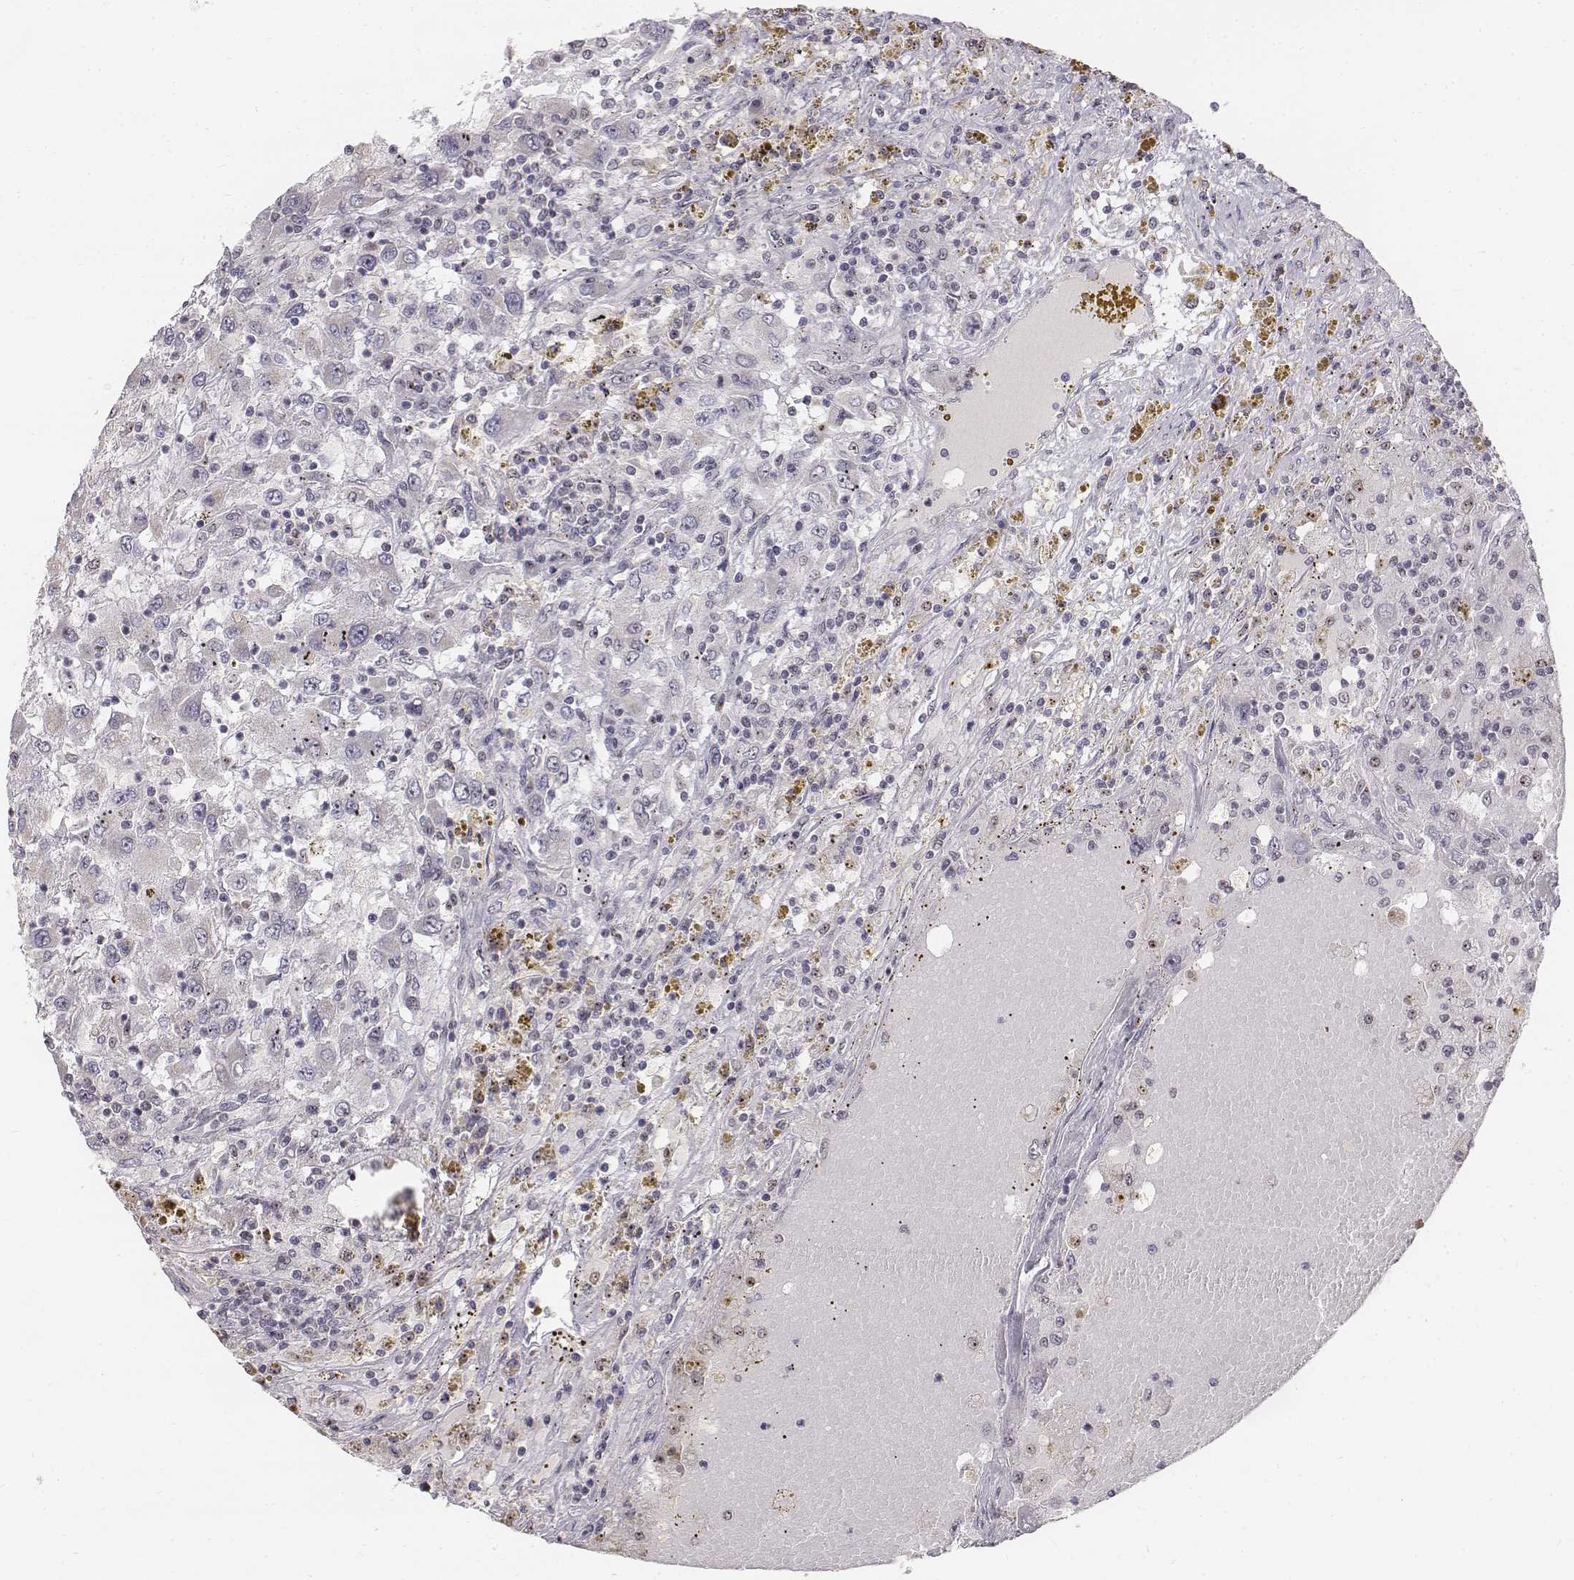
{"staining": {"intensity": "negative", "quantity": "none", "location": "none"}, "tissue": "renal cancer", "cell_type": "Tumor cells", "image_type": "cancer", "snomed": [{"axis": "morphology", "description": "Adenocarcinoma, NOS"}, {"axis": "topography", "description": "Kidney"}], "caption": "A histopathology image of human adenocarcinoma (renal) is negative for staining in tumor cells.", "gene": "PHF6", "patient": {"sex": "female", "age": 67}}